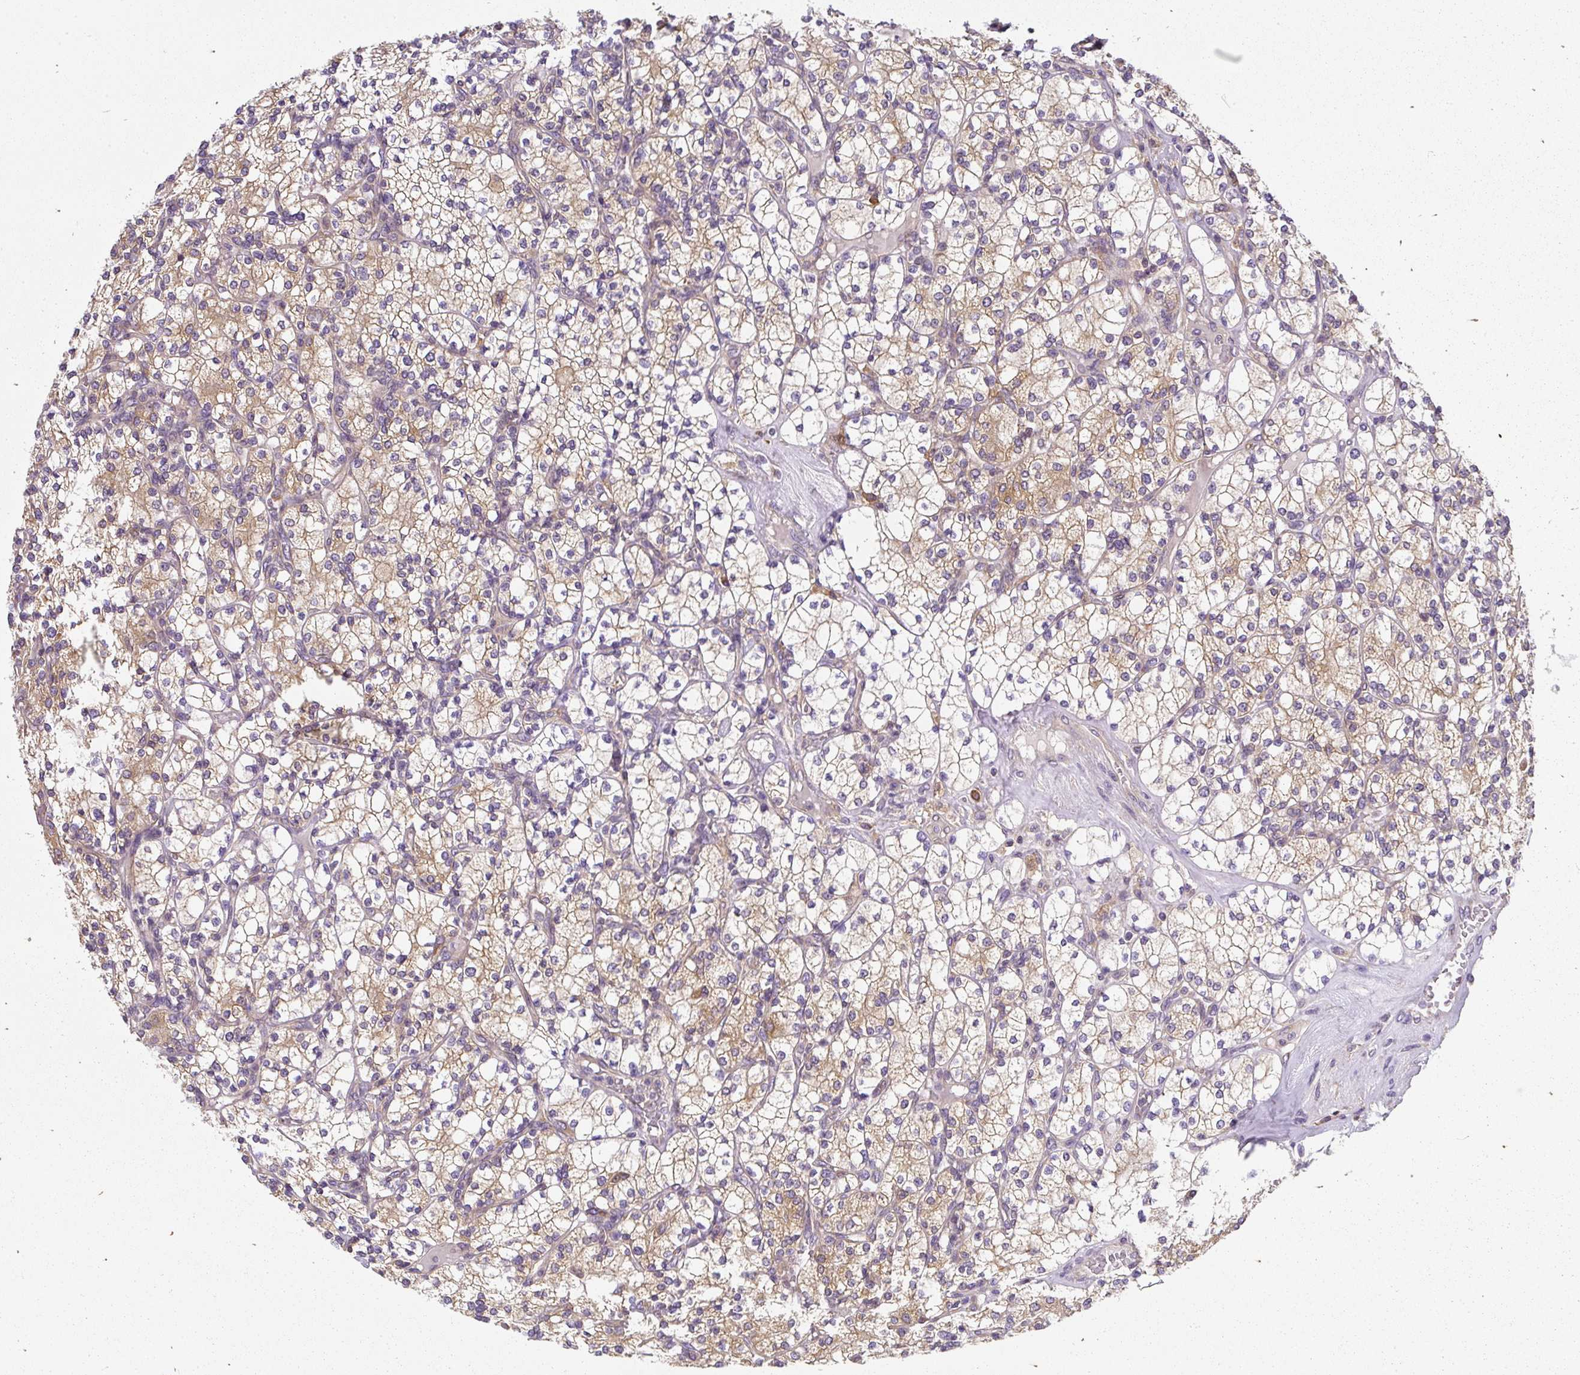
{"staining": {"intensity": "weak", "quantity": ">75%", "location": "cytoplasmic/membranous"}, "tissue": "renal cancer", "cell_type": "Tumor cells", "image_type": "cancer", "snomed": [{"axis": "morphology", "description": "Adenocarcinoma, NOS"}, {"axis": "topography", "description": "Kidney"}], "caption": "A low amount of weak cytoplasmic/membranous expression is identified in approximately >75% of tumor cells in renal cancer (adenocarcinoma) tissue.", "gene": "CYP20A1", "patient": {"sex": "male", "age": 77}}